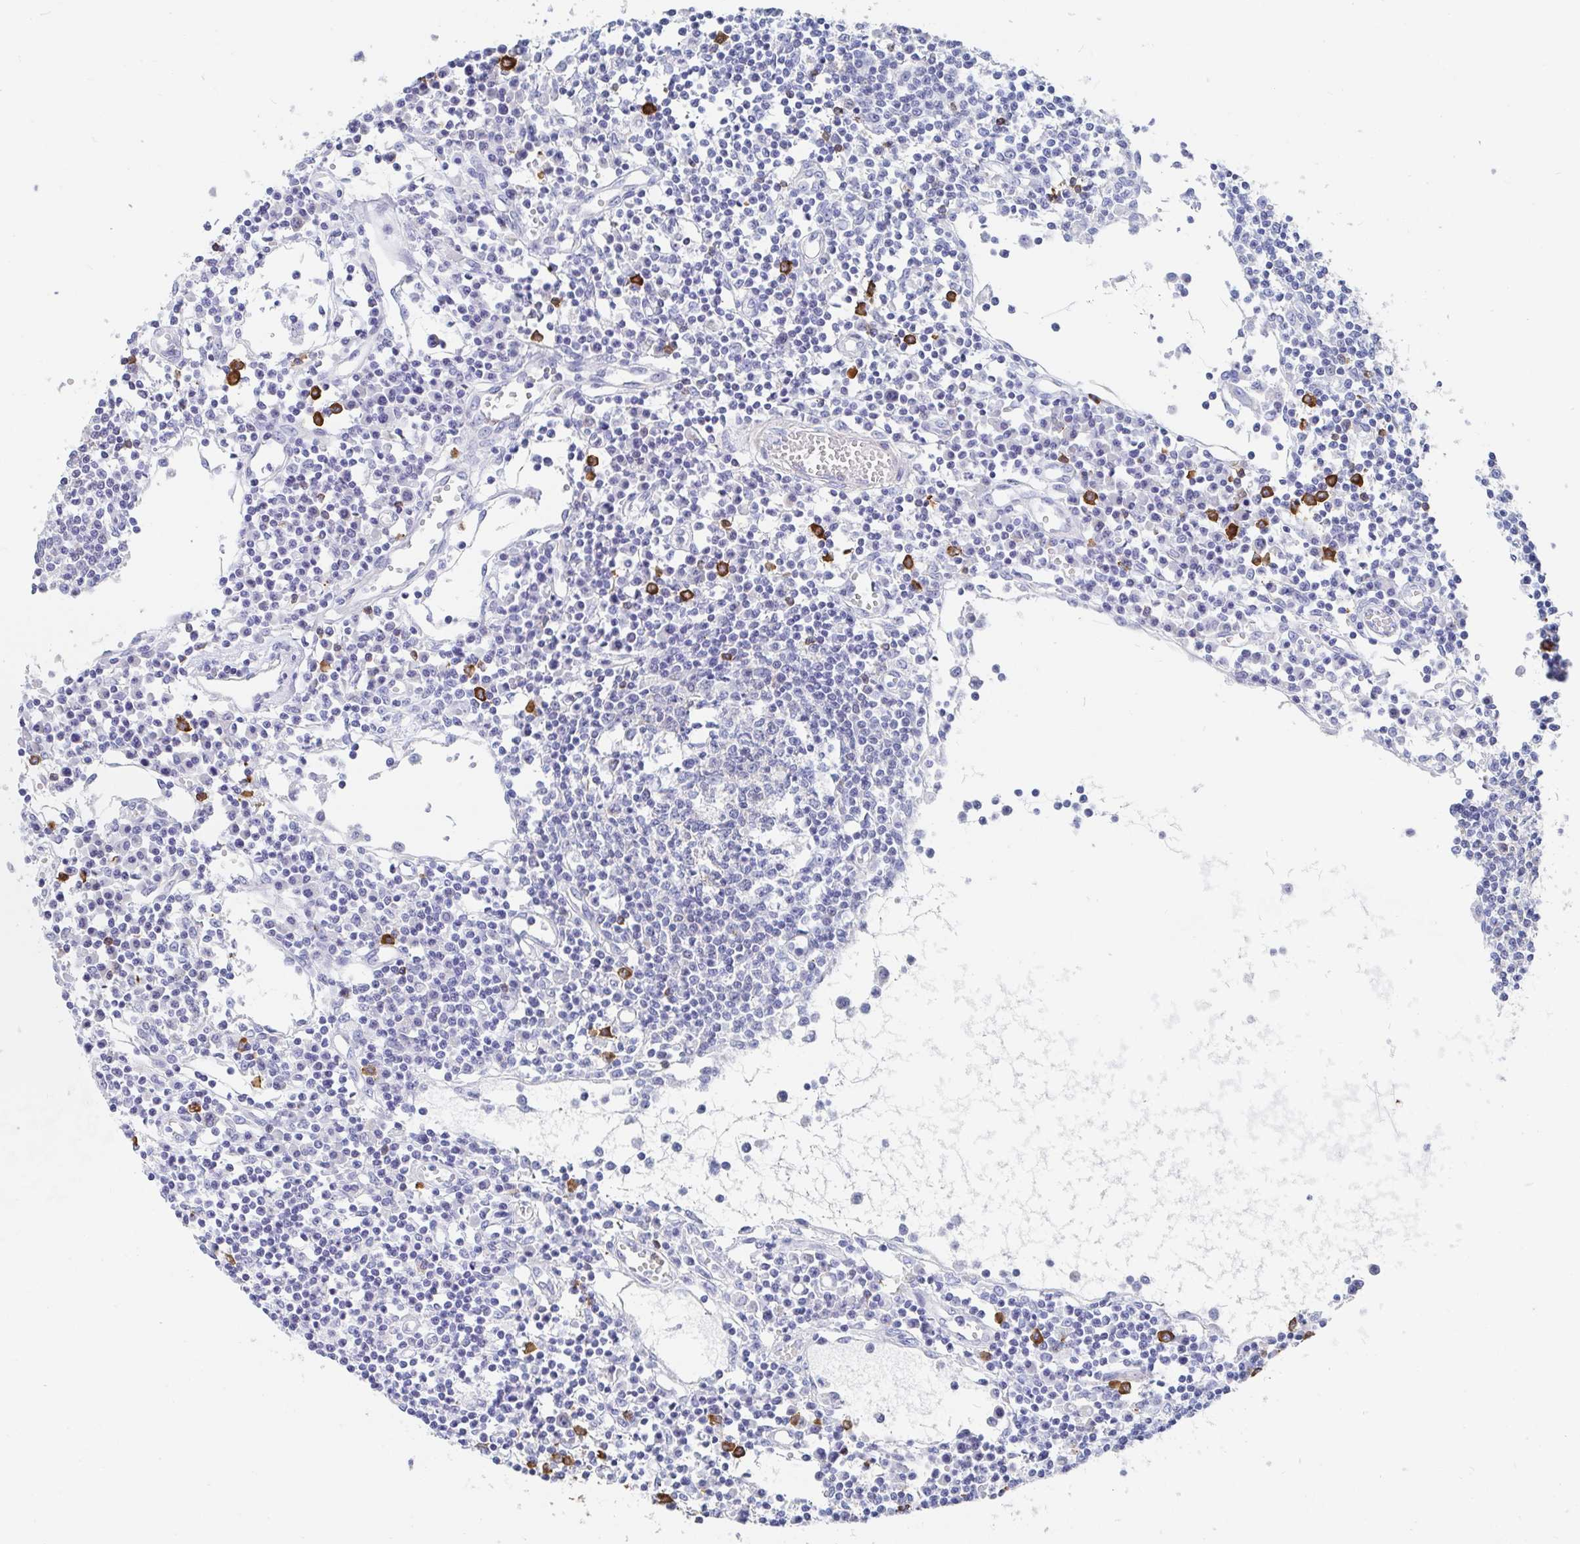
{"staining": {"intensity": "negative", "quantity": "none", "location": "none"}, "tissue": "lymph node", "cell_type": "Germinal center cells", "image_type": "normal", "snomed": [{"axis": "morphology", "description": "Normal tissue, NOS"}, {"axis": "topography", "description": "Lymph node"}], "caption": "A high-resolution micrograph shows immunohistochemistry staining of benign lymph node, which reveals no significant staining in germinal center cells.", "gene": "PACSIN1", "patient": {"sex": "female", "age": 78}}